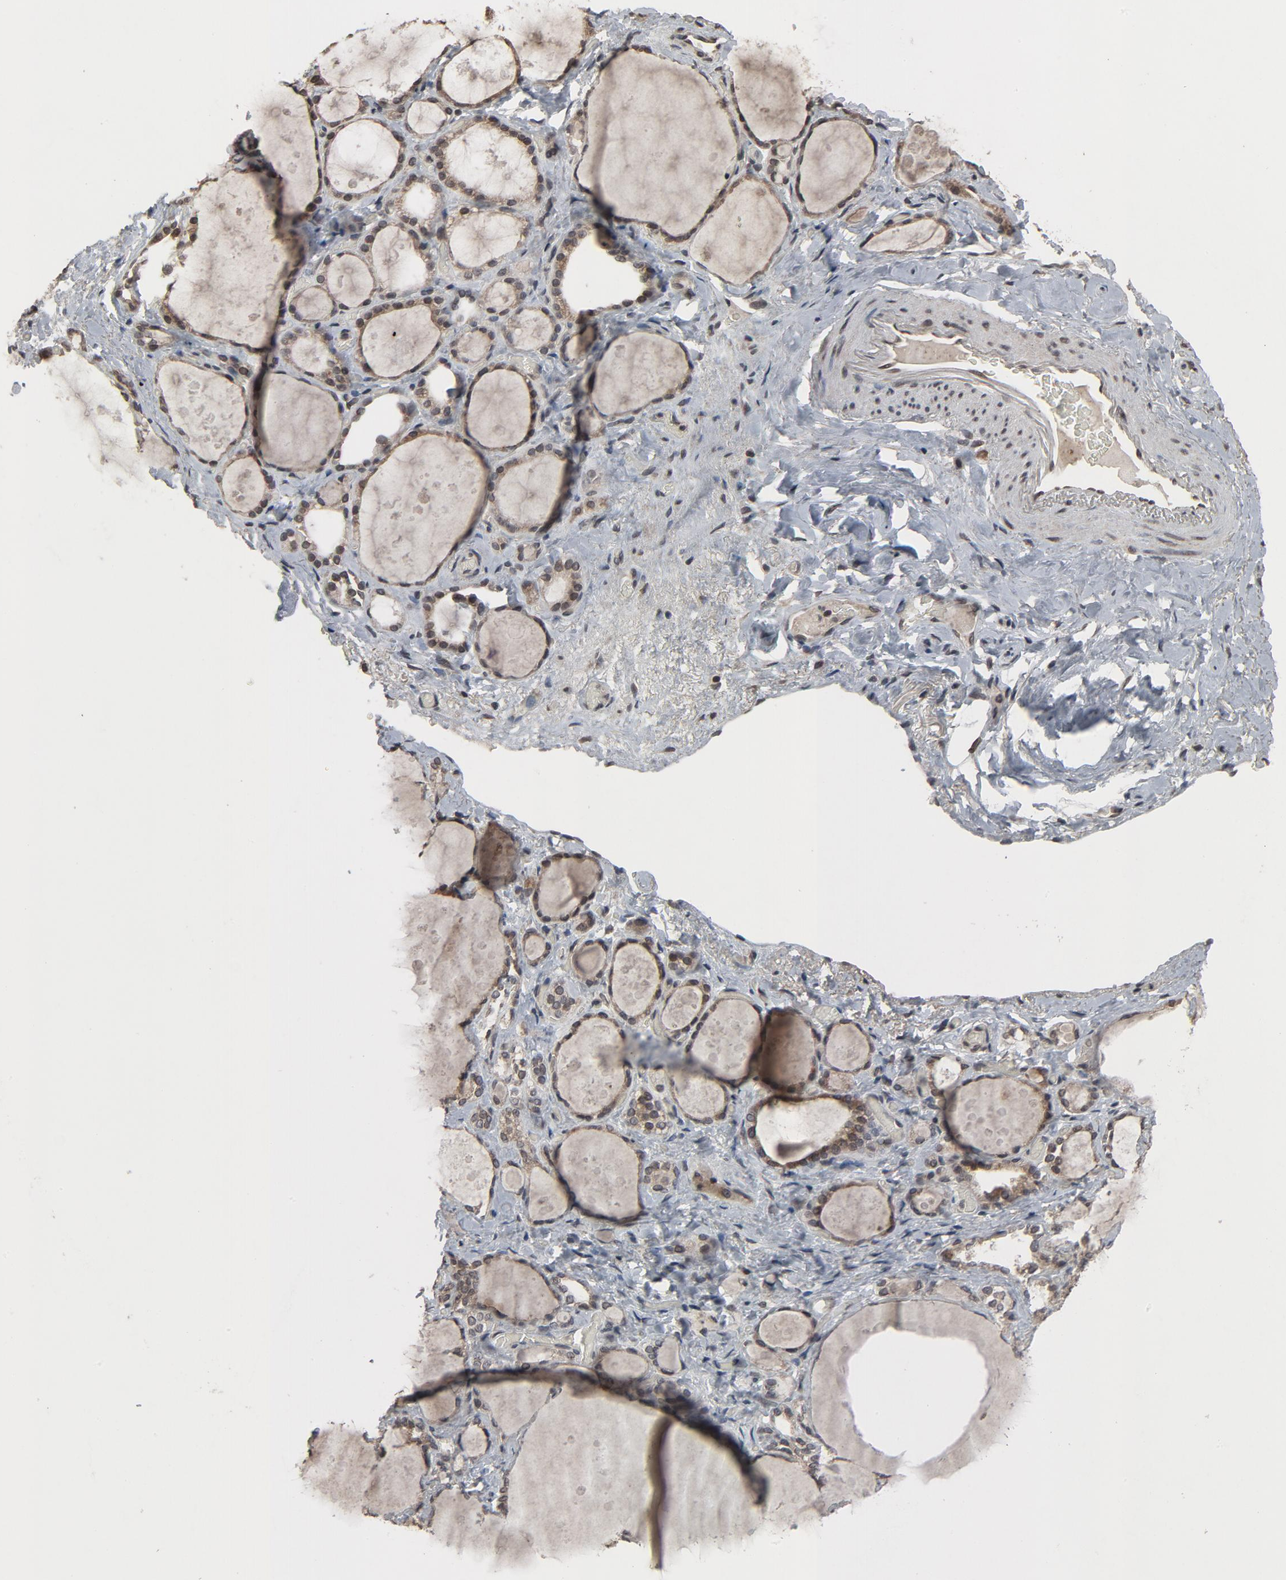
{"staining": {"intensity": "moderate", "quantity": ">75%", "location": "cytoplasmic/membranous,nuclear"}, "tissue": "thyroid gland", "cell_type": "Glandular cells", "image_type": "normal", "snomed": [{"axis": "morphology", "description": "Normal tissue, NOS"}, {"axis": "topography", "description": "Thyroid gland"}], "caption": "This is a histology image of immunohistochemistry (IHC) staining of unremarkable thyroid gland, which shows moderate positivity in the cytoplasmic/membranous,nuclear of glandular cells.", "gene": "POM121", "patient": {"sex": "female", "age": 75}}